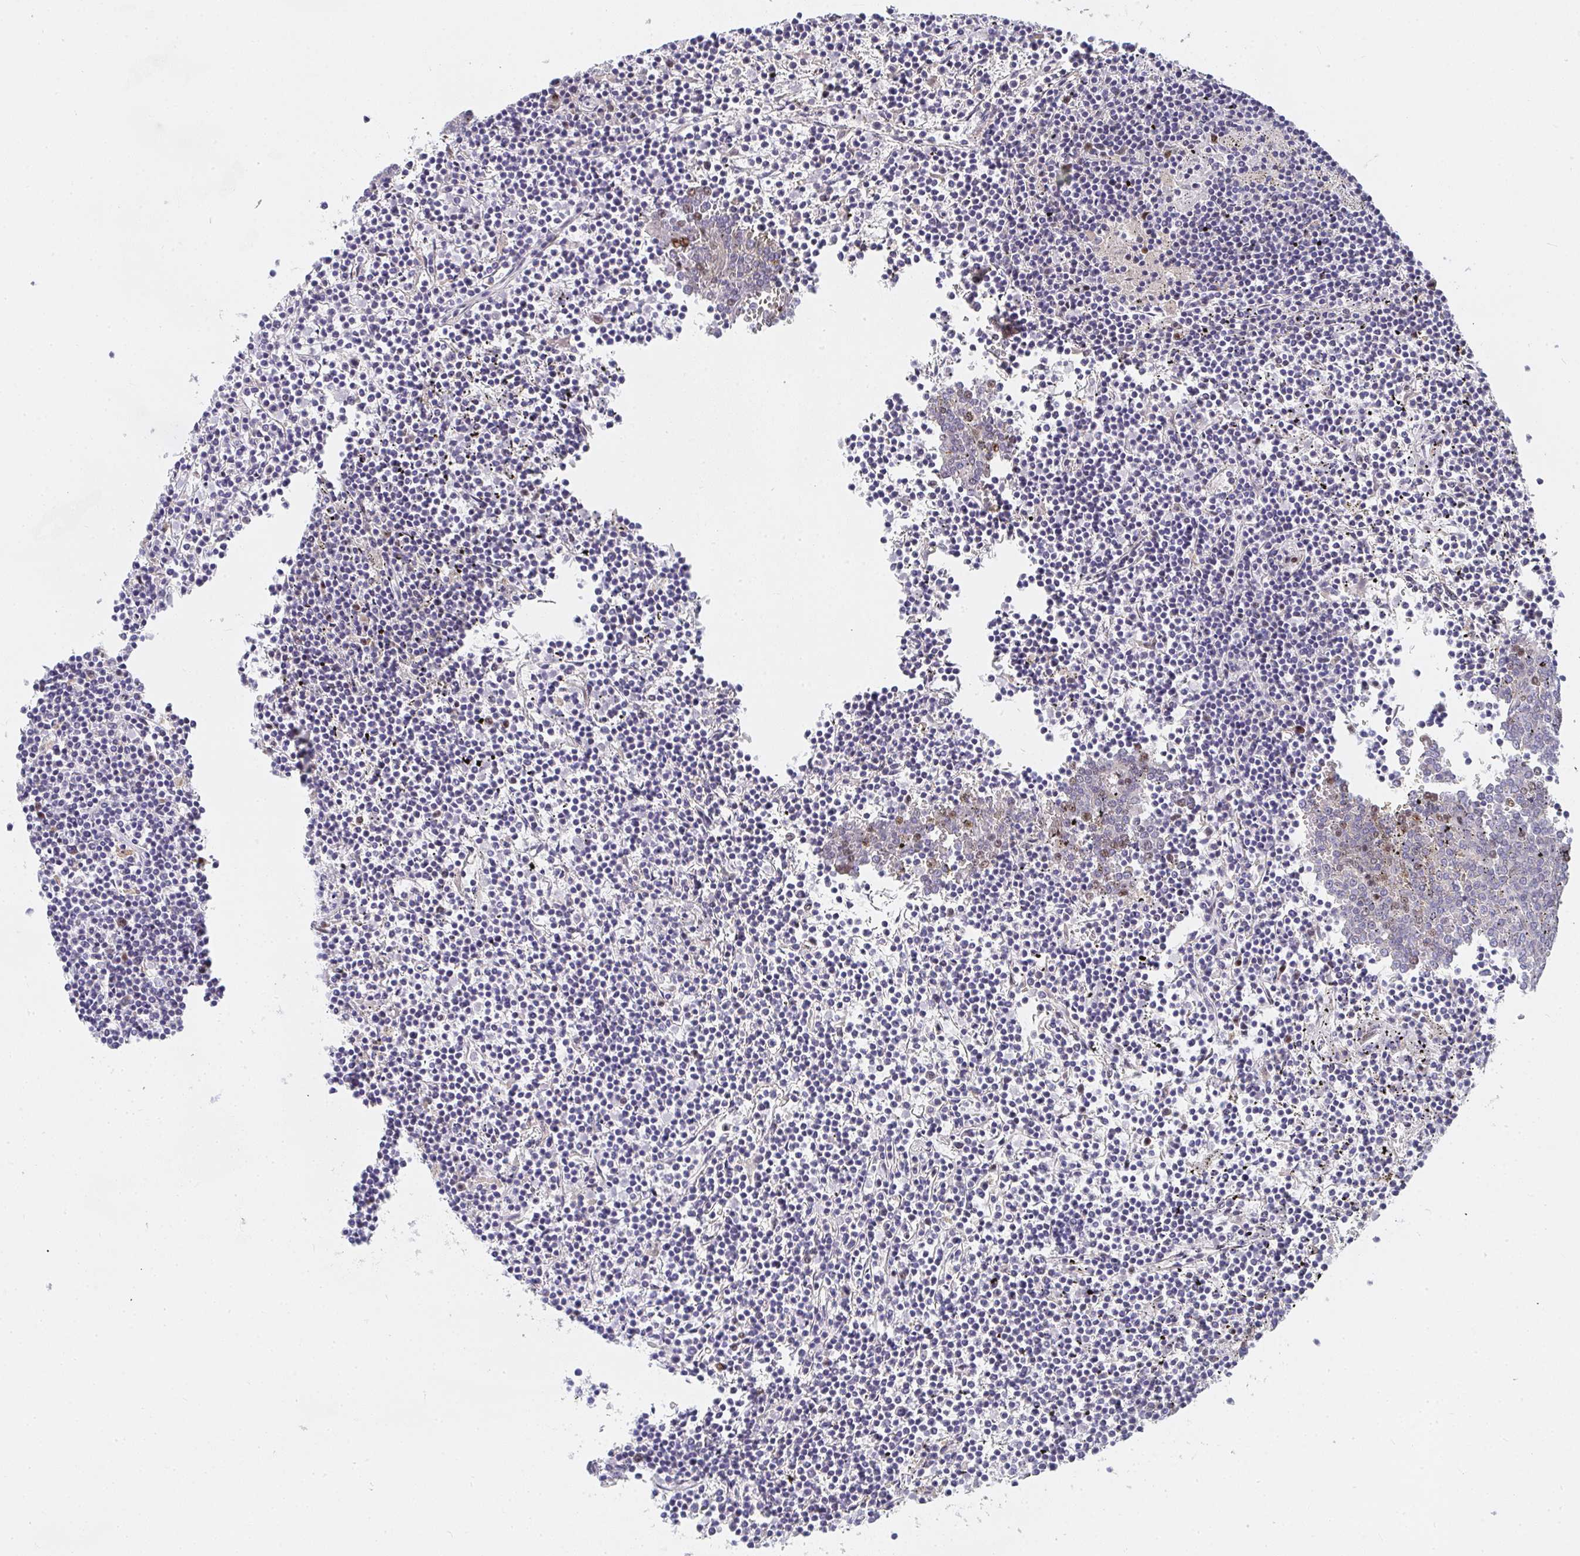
{"staining": {"intensity": "negative", "quantity": "none", "location": "none"}, "tissue": "lymphoma", "cell_type": "Tumor cells", "image_type": "cancer", "snomed": [{"axis": "morphology", "description": "Malignant lymphoma, non-Hodgkin's type, Low grade"}, {"axis": "topography", "description": "Spleen"}], "caption": "The image exhibits no staining of tumor cells in low-grade malignant lymphoma, non-Hodgkin's type.", "gene": "ZIC3", "patient": {"sex": "female", "age": 19}}